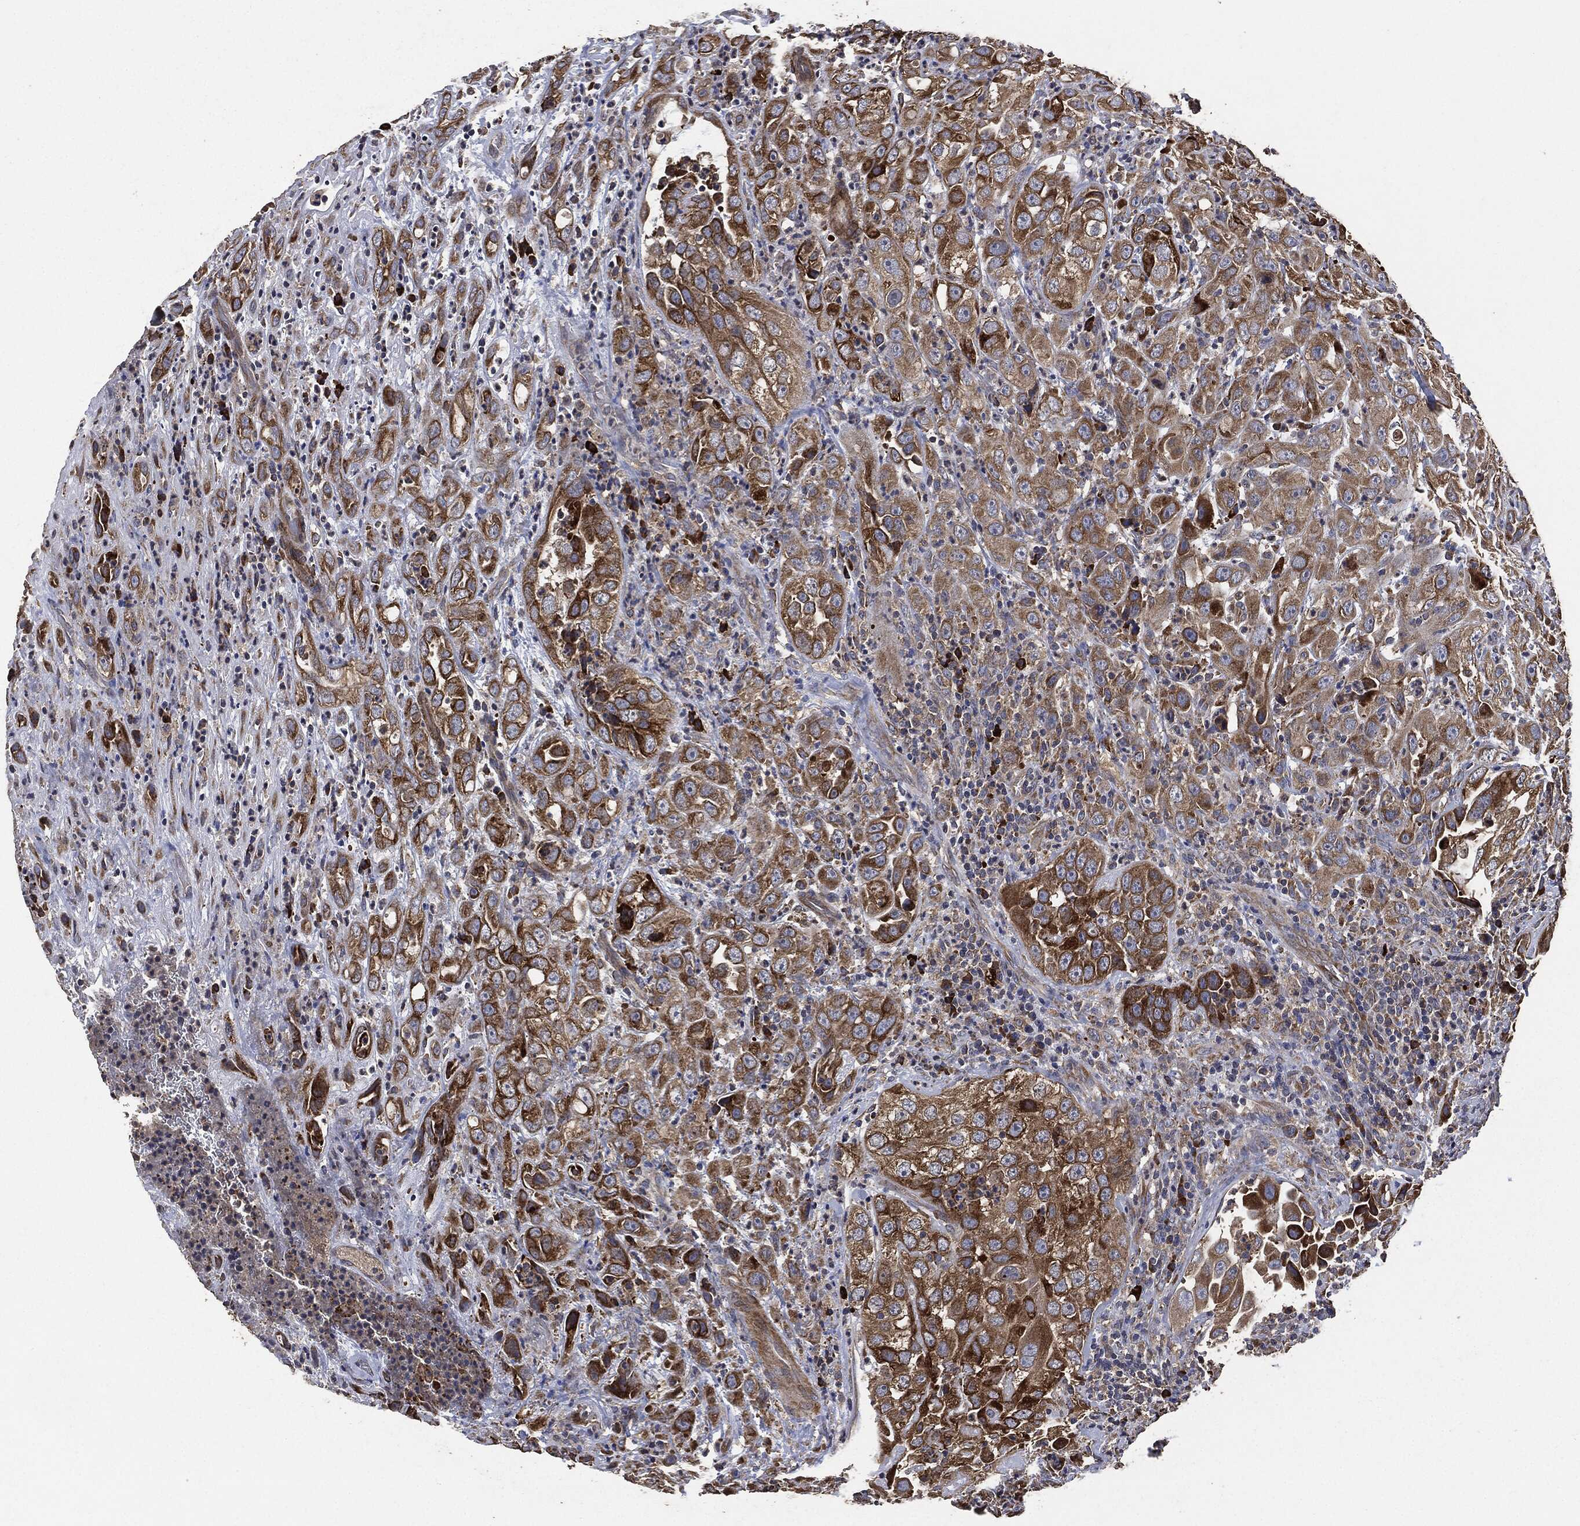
{"staining": {"intensity": "strong", "quantity": "25%-75%", "location": "cytoplasmic/membranous"}, "tissue": "urothelial cancer", "cell_type": "Tumor cells", "image_type": "cancer", "snomed": [{"axis": "morphology", "description": "Urothelial carcinoma, High grade"}, {"axis": "topography", "description": "Urinary bladder"}], "caption": "Tumor cells reveal high levels of strong cytoplasmic/membranous positivity in about 25%-75% of cells in human urothelial cancer.", "gene": "STK3", "patient": {"sex": "female", "age": 41}}